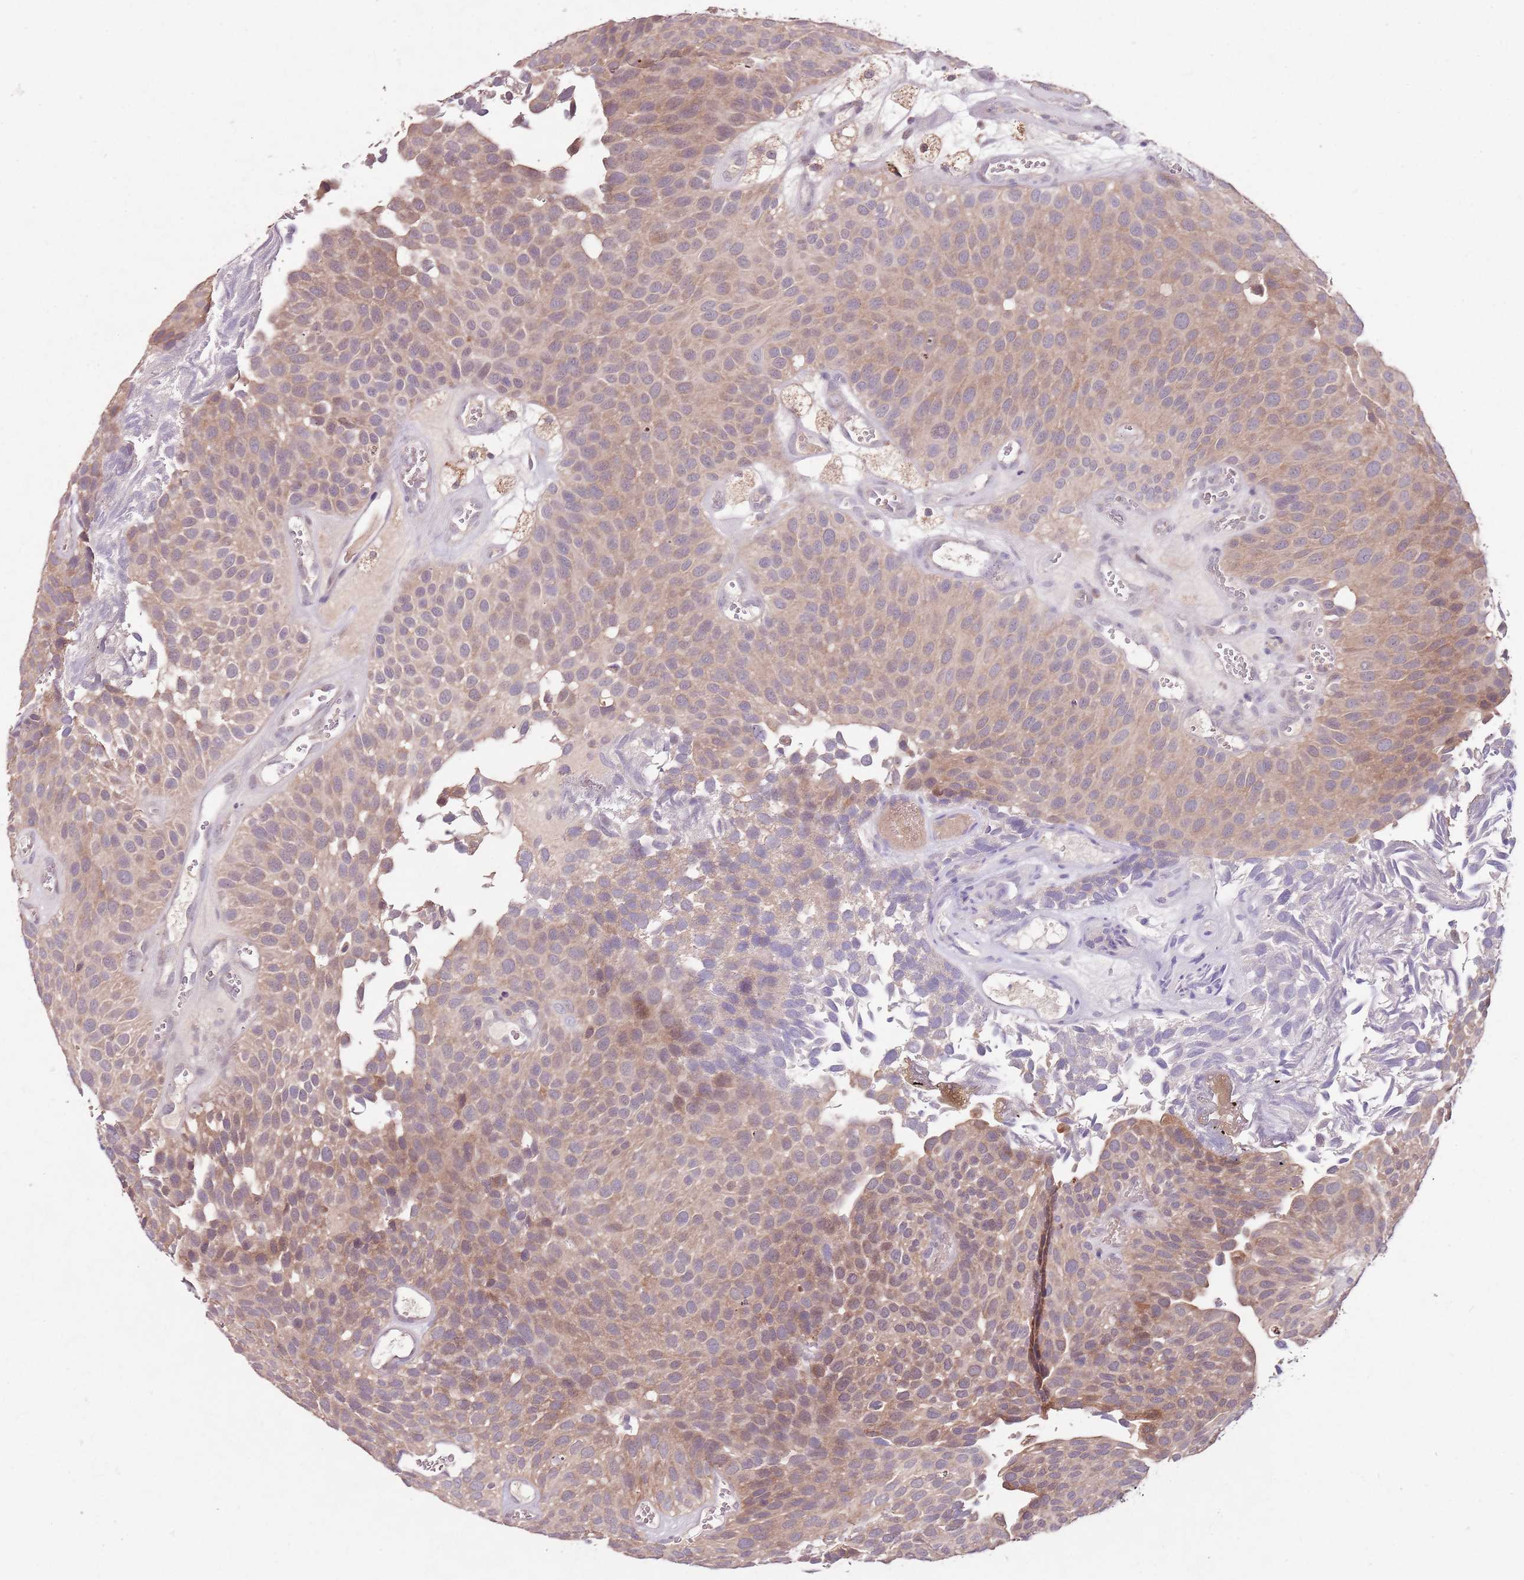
{"staining": {"intensity": "moderate", "quantity": "25%-75%", "location": "cytoplasmic/membranous"}, "tissue": "urothelial cancer", "cell_type": "Tumor cells", "image_type": "cancer", "snomed": [{"axis": "morphology", "description": "Urothelial carcinoma, Low grade"}, {"axis": "topography", "description": "Urinary bladder"}], "caption": "The micrograph shows staining of urothelial cancer, revealing moderate cytoplasmic/membranous protein staining (brown color) within tumor cells. The protein is shown in brown color, while the nuclei are stained blue.", "gene": "NRDE2", "patient": {"sex": "male", "age": 89}}